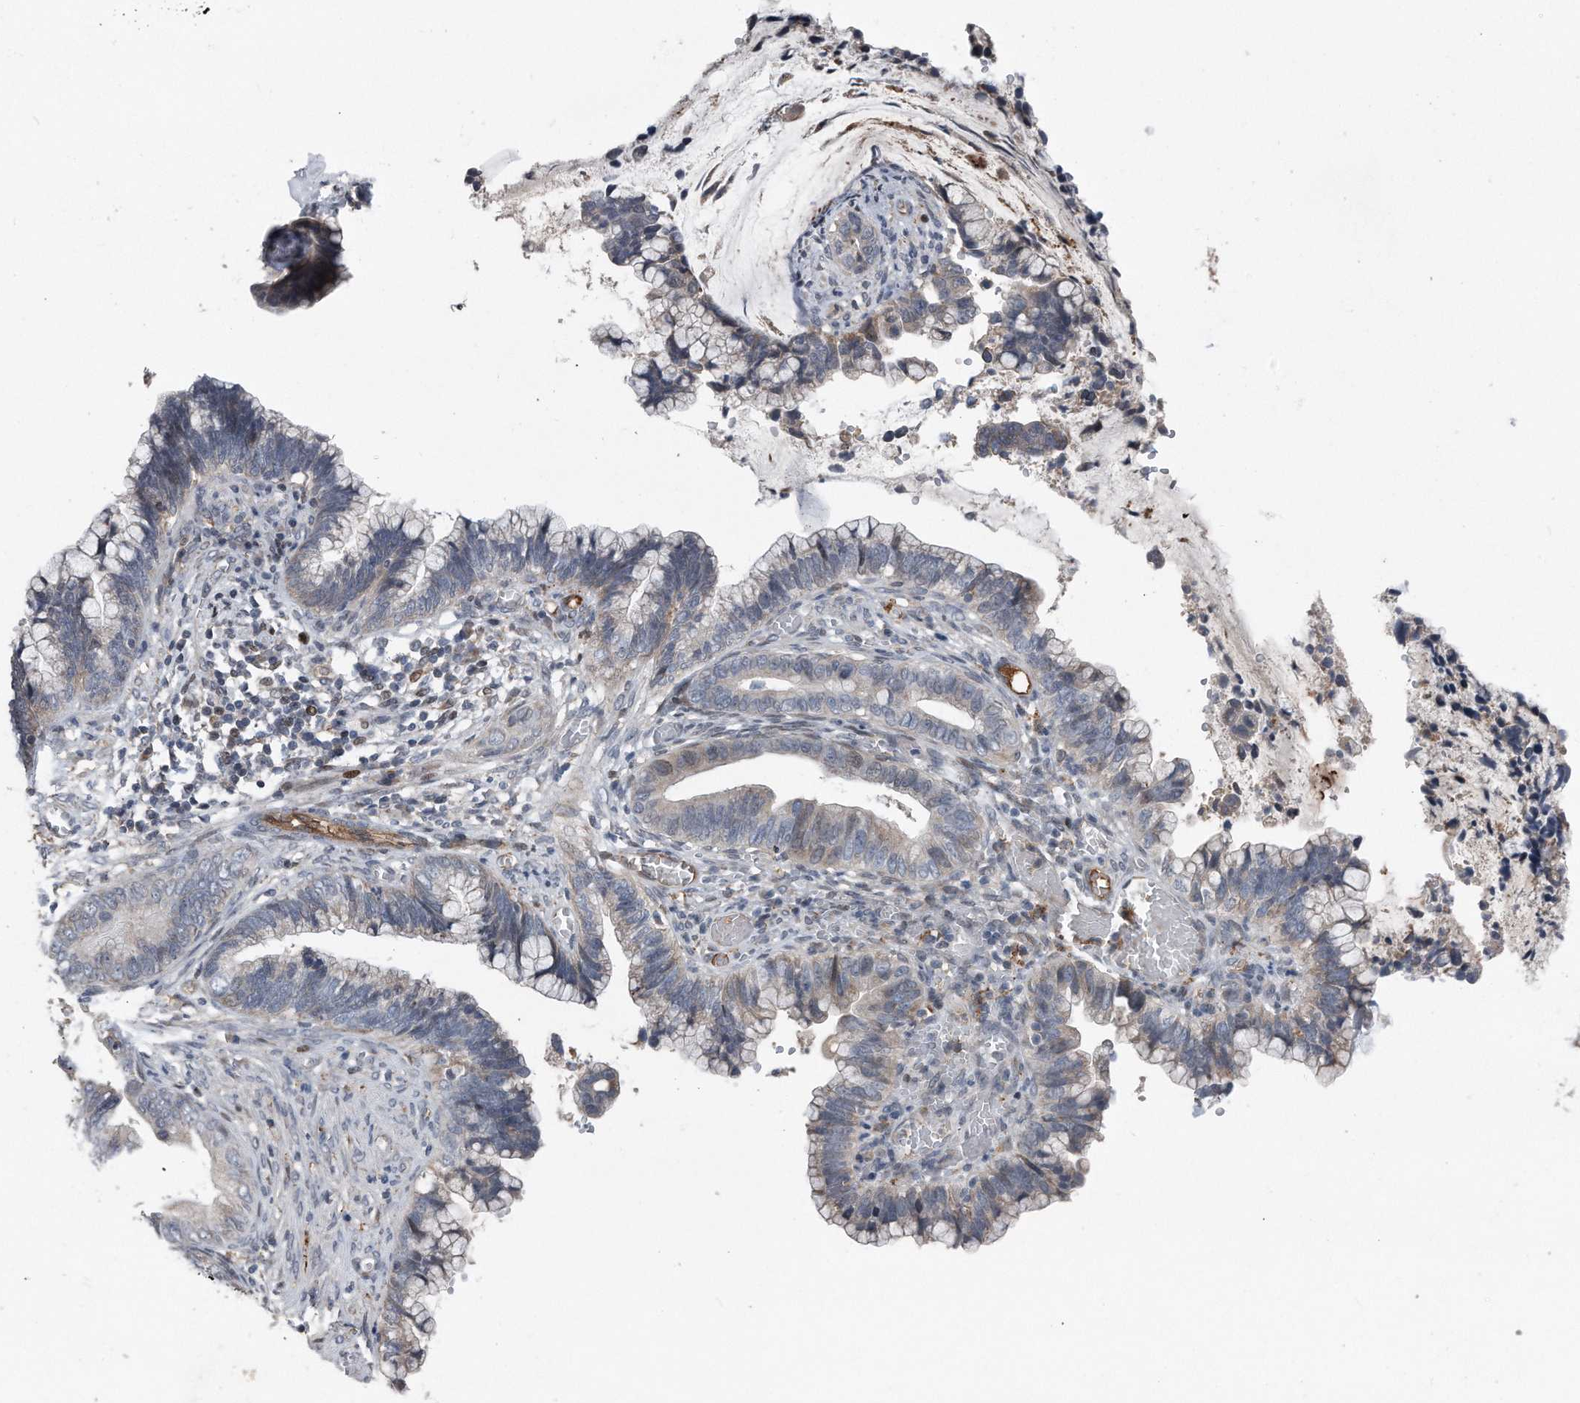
{"staining": {"intensity": "weak", "quantity": "<25%", "location": "cytoplasmic/membranous"}, "tissue": "cervical cancer", "cell_type": "Tumor cells", "image_type": "cancer", "snomed": [{"axis": "morphology", "description": "Adenocarcinoma, NOS"}, {"axis": "topography", "description": "Cervix"}], "caption": "A histopathology image of cervical cancer (adenocarcinoma) stained for a protein reveals no brown staining in tumor cells. Brightfield microscopy of immunohistochemistry stained with DAB (3,3'-diaminobenzidine) (brown) and hematoxylin (blue), captured at high magnification.", "gene": "DST", "patient": {"sex": "female", "age": 44}}